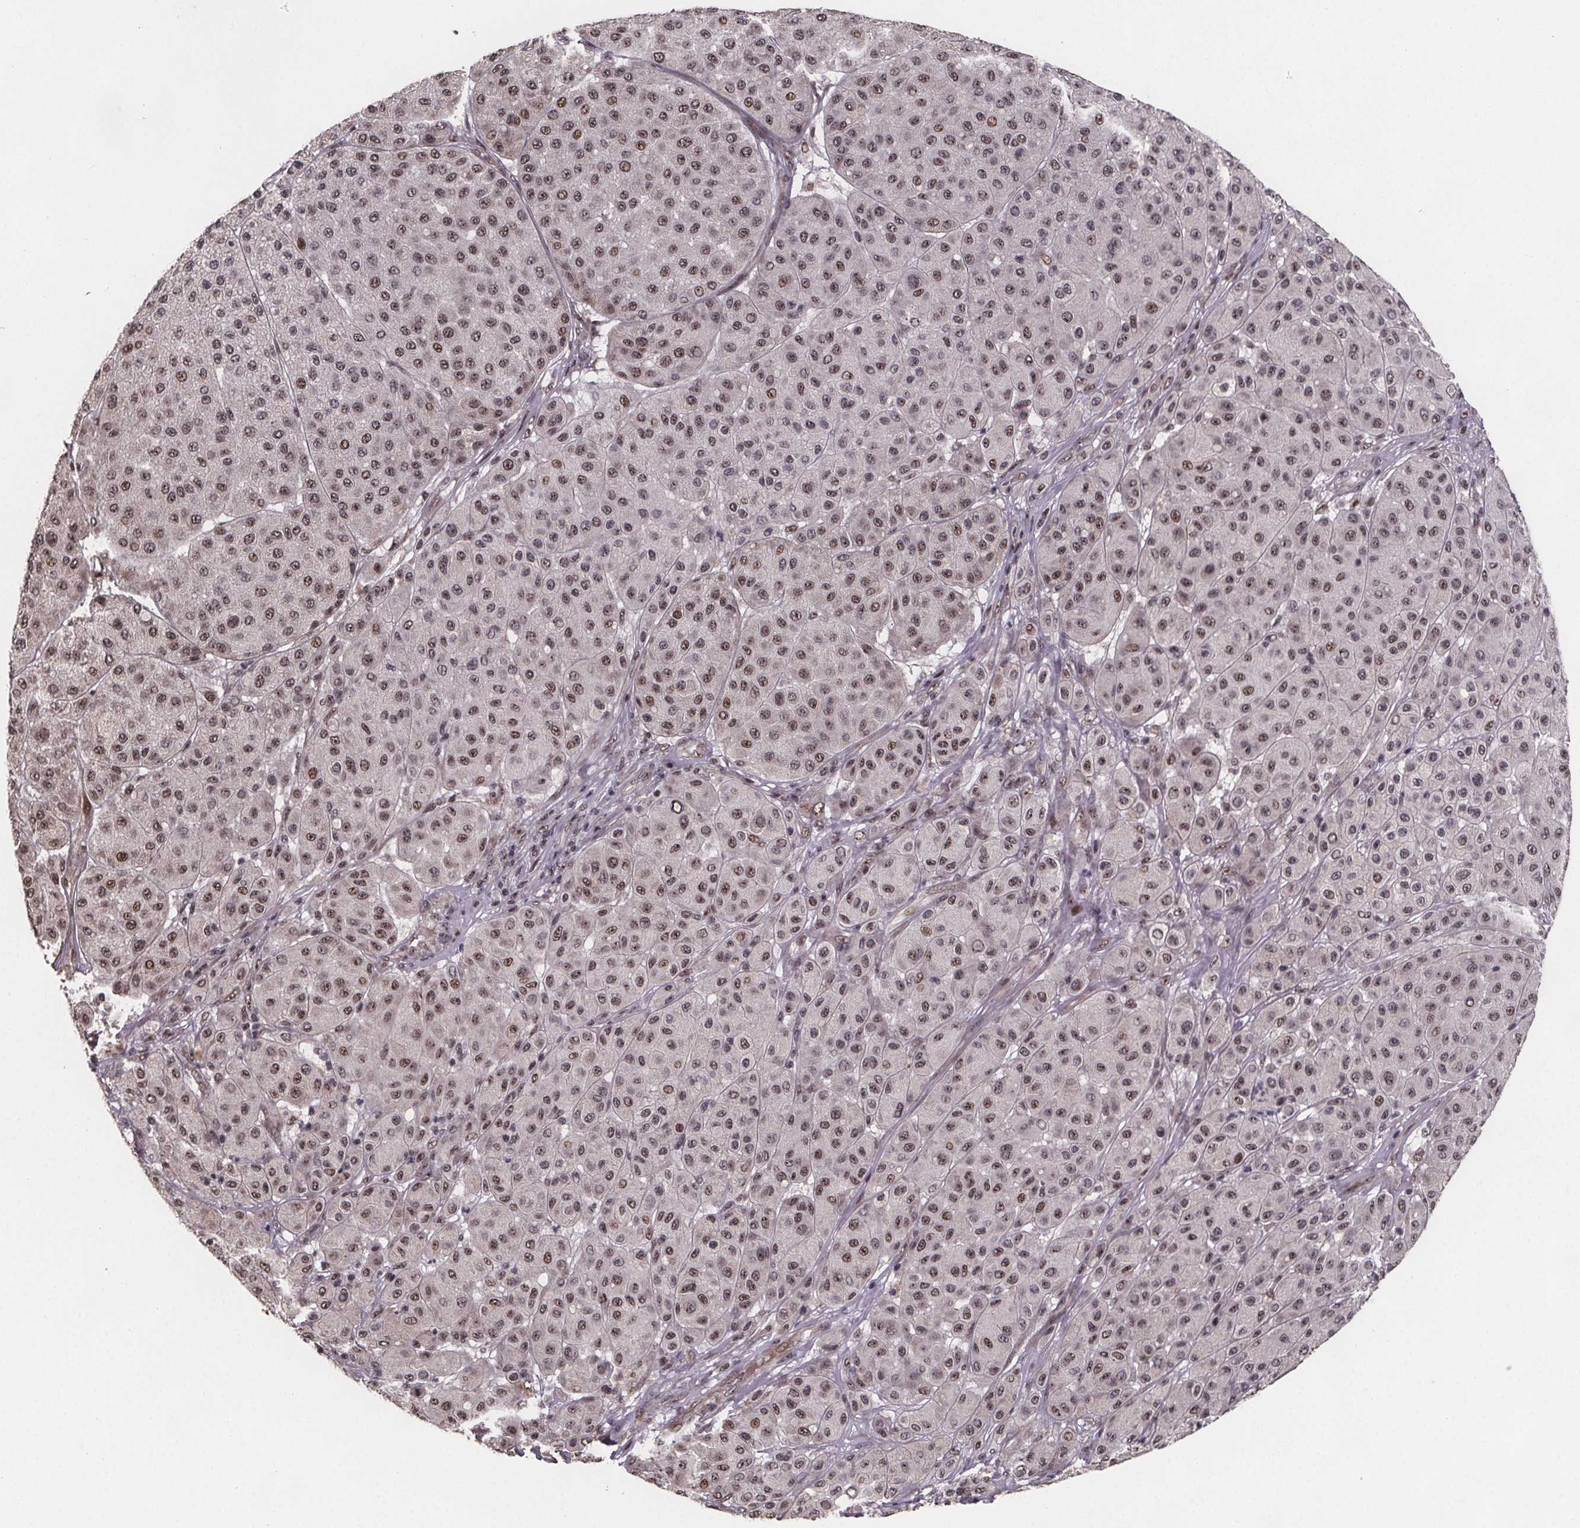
{"staining": {"intensity": "moderate", "quantity": ">75%", "location": "nuclear"}, "tissue": "melanoma", "cell_type": "Tumor cells", "image_type": "cancer", "snomed": [{"axis": "morphology", "description": "Malignant melanoma, Metastatic site"}, {"axis": "topography", "description": "Smooth muscle"}], "caption": "Human malignant melanoma (metastatic site) stained with a brown dye demonstrates moderate nuclear positive staining in approximately >75% of tumor cells.", "gene": "U2SURP", "patient": {"sex": "male", "age": 41}}